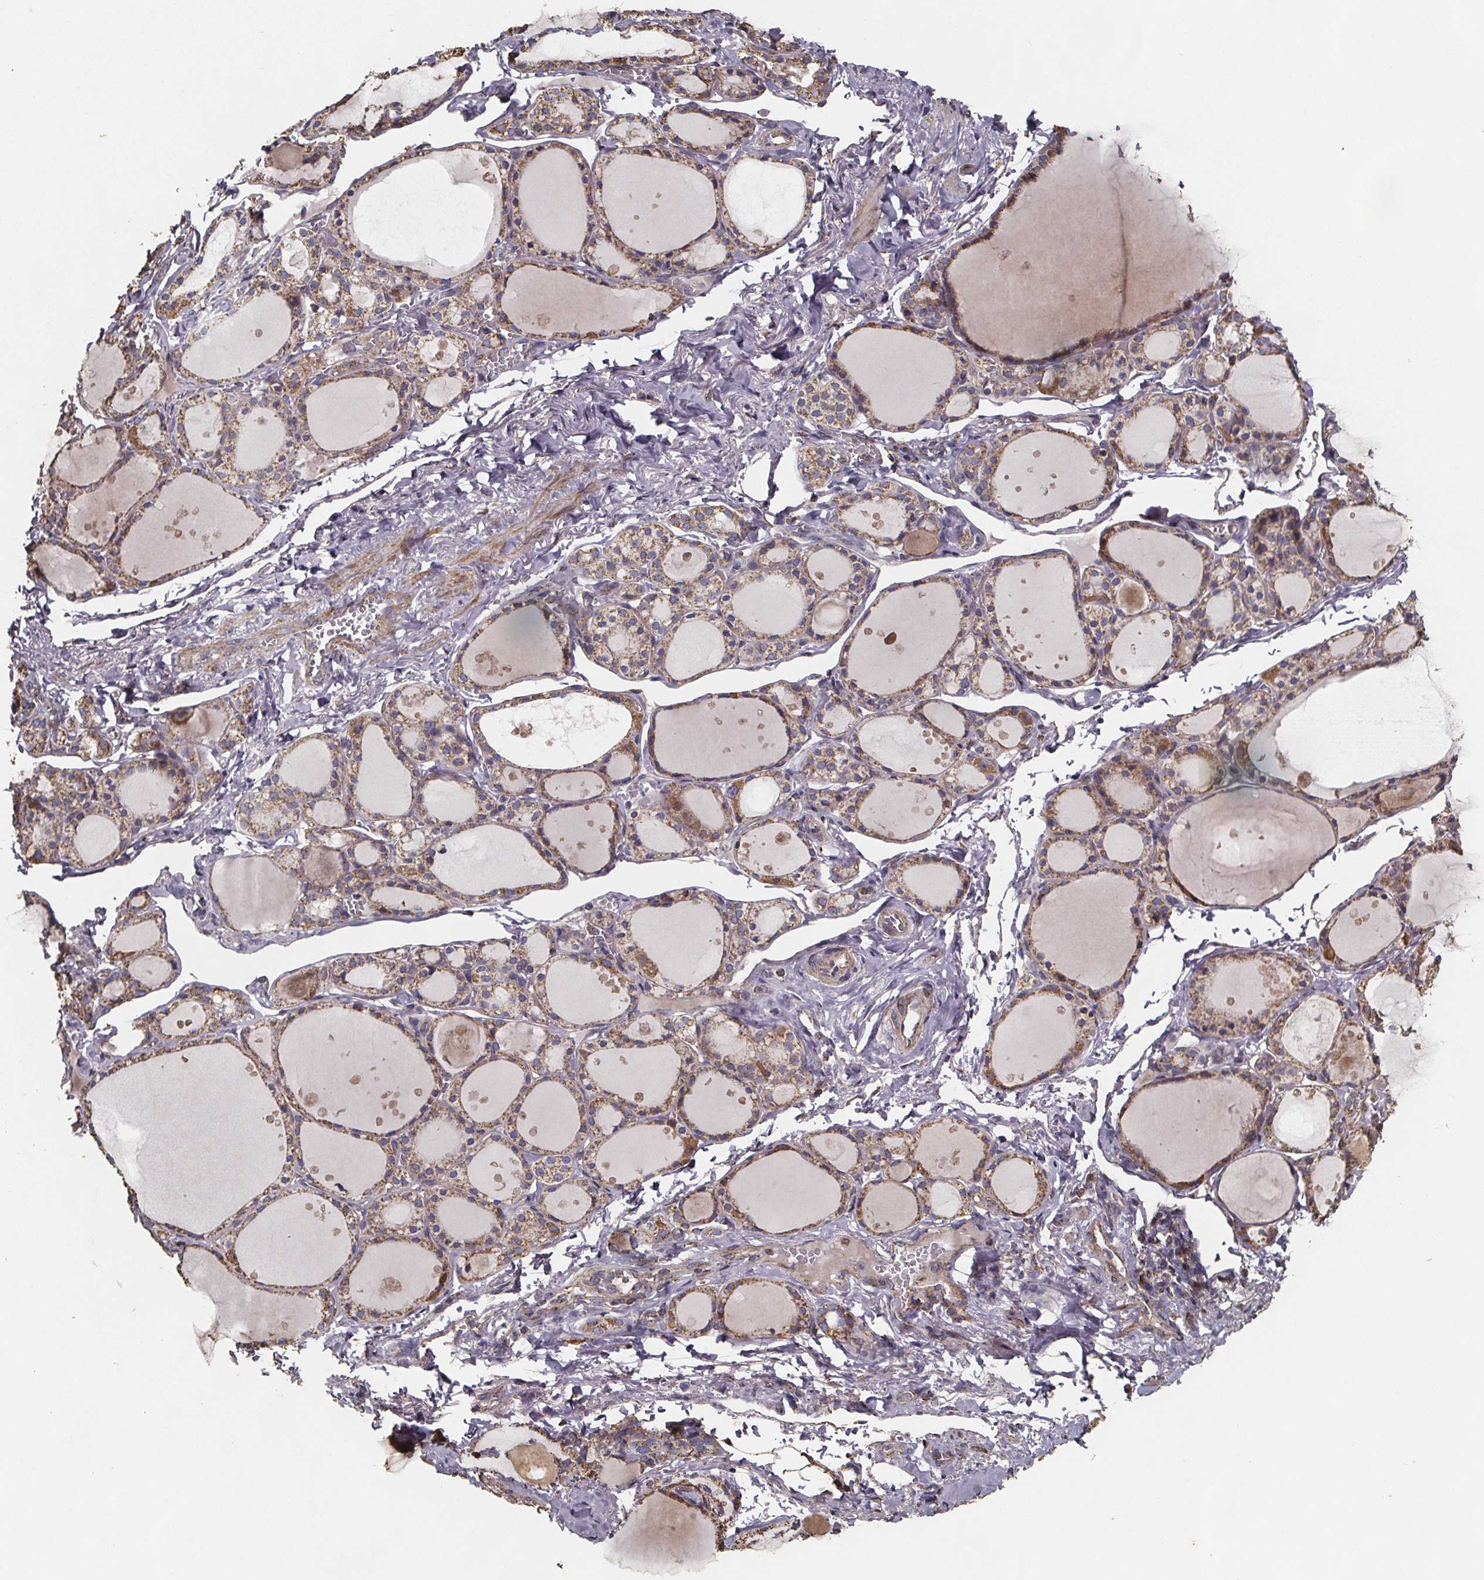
{"staining": {"intensity": "moderate", "quantity": ">75%", "location": "cytoplasmic/membranous"}, "tissue": "thyroid gland", "cell_type": "Glandular cells", "image_type": "normal", "snomed": [{"axis": "morphology", "description": "Normal tissue, NOS"}, {"axis": "topography", "description": "Thyroid gland"}], "caption": "Human thyroid gland stained for a protein (brown) shows moderate cytoplasmic/membranous positive expression in about >75% of glandular cells.", "gene": "SLC35D2", "patient": {"sex": "male", "age": 68}}